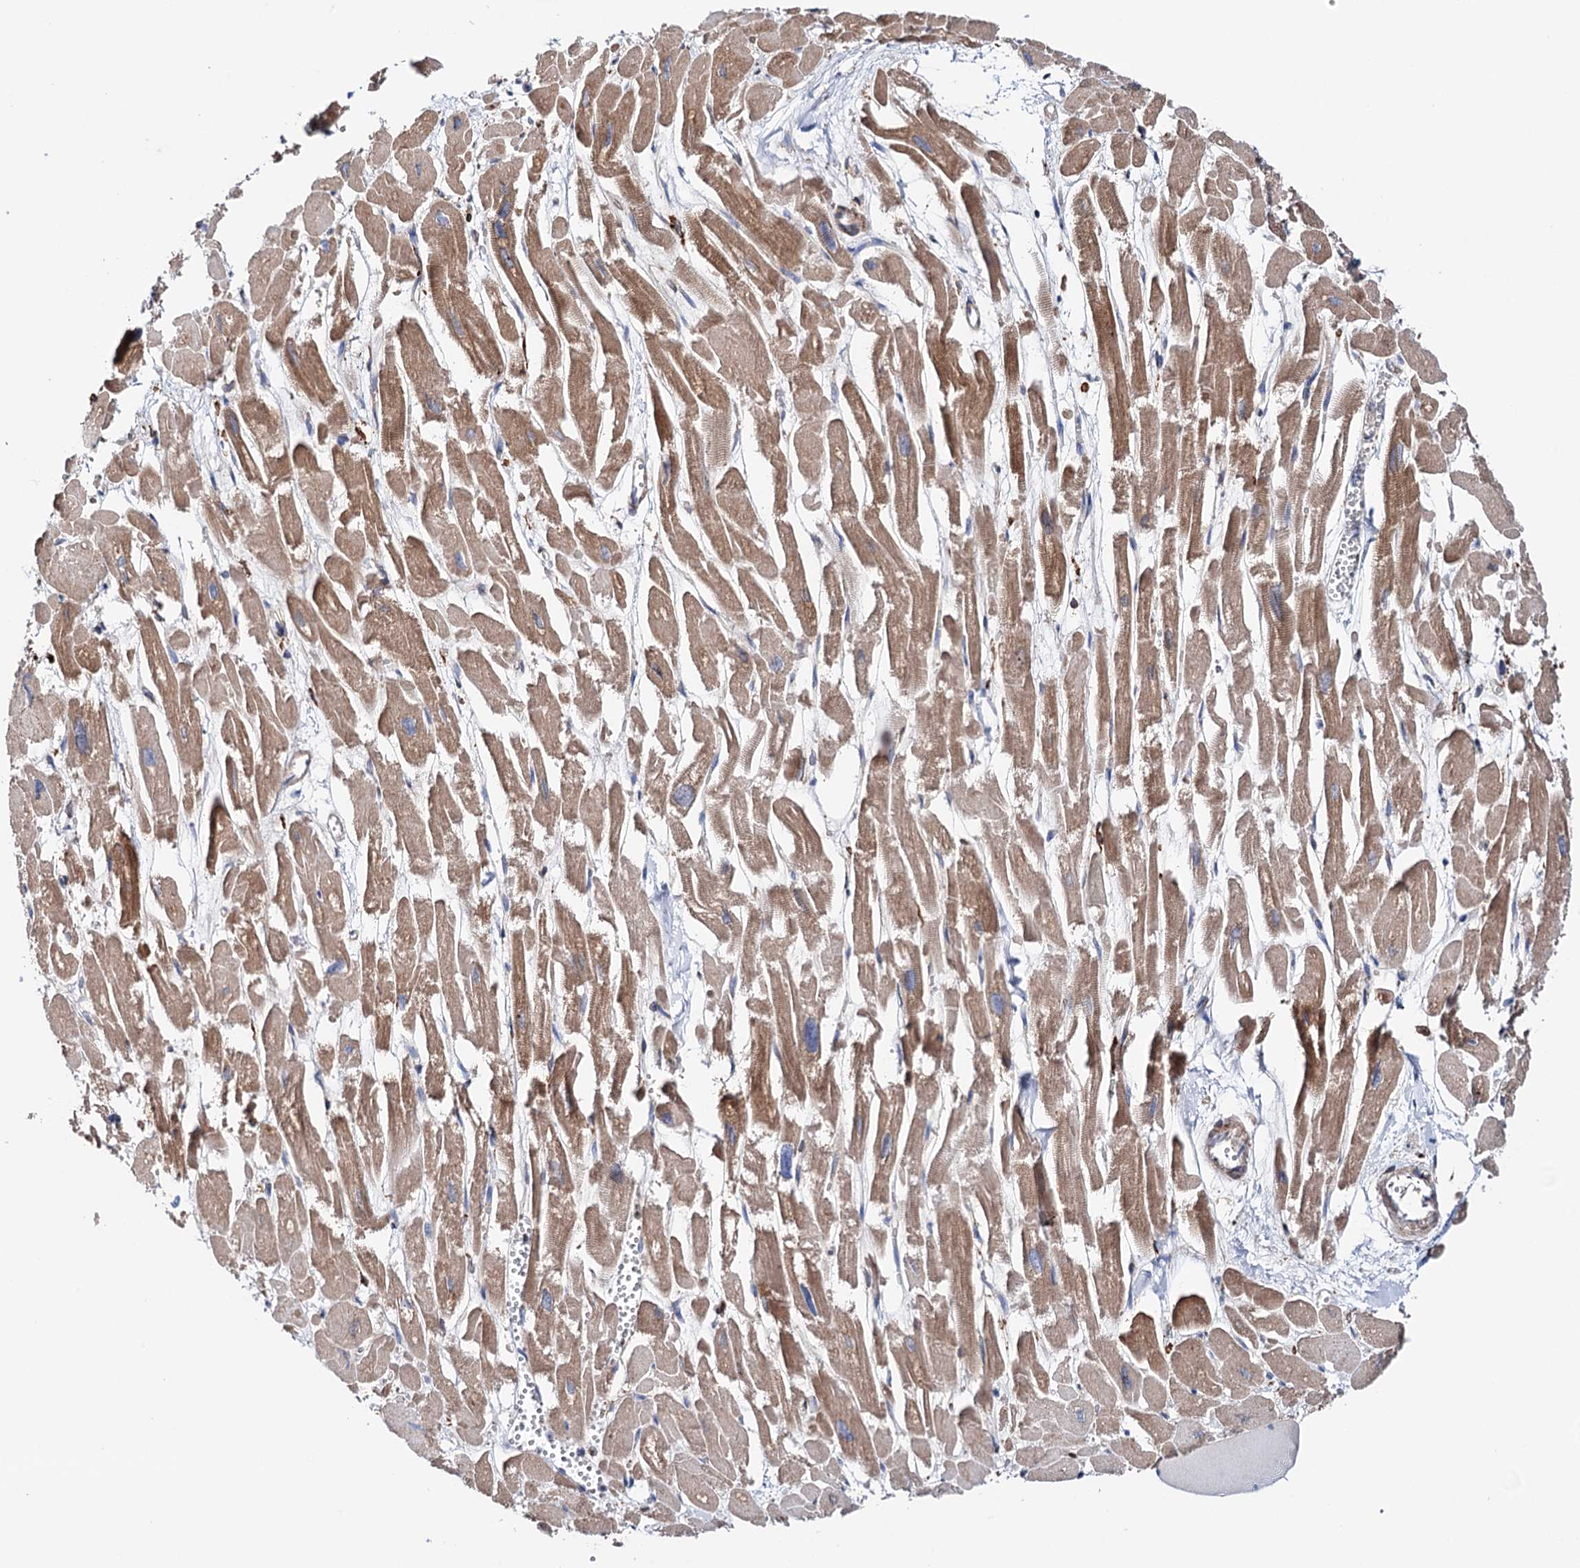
{"staining": {"intensity": "moderate", "quantity": ">75%", "location": "cytoplasmic/membranous"}, "tissue": "heart muscle", "cell_type": "Cardiomyocytes", "image_type": "normal", "snomed": [{"axis": "morphology", "description": "Normal tissue, NOS"}, {"axis": "topography", "description": "Heart"}], "caption": "This is an image of immunohistochemistry staining of normal heart muscle, which shows moderate positivity in the cytoplasmic/membranous of cardiomyocytes.", "gene": "ERP29", "patient": {"sex": "male", "age": 54}}